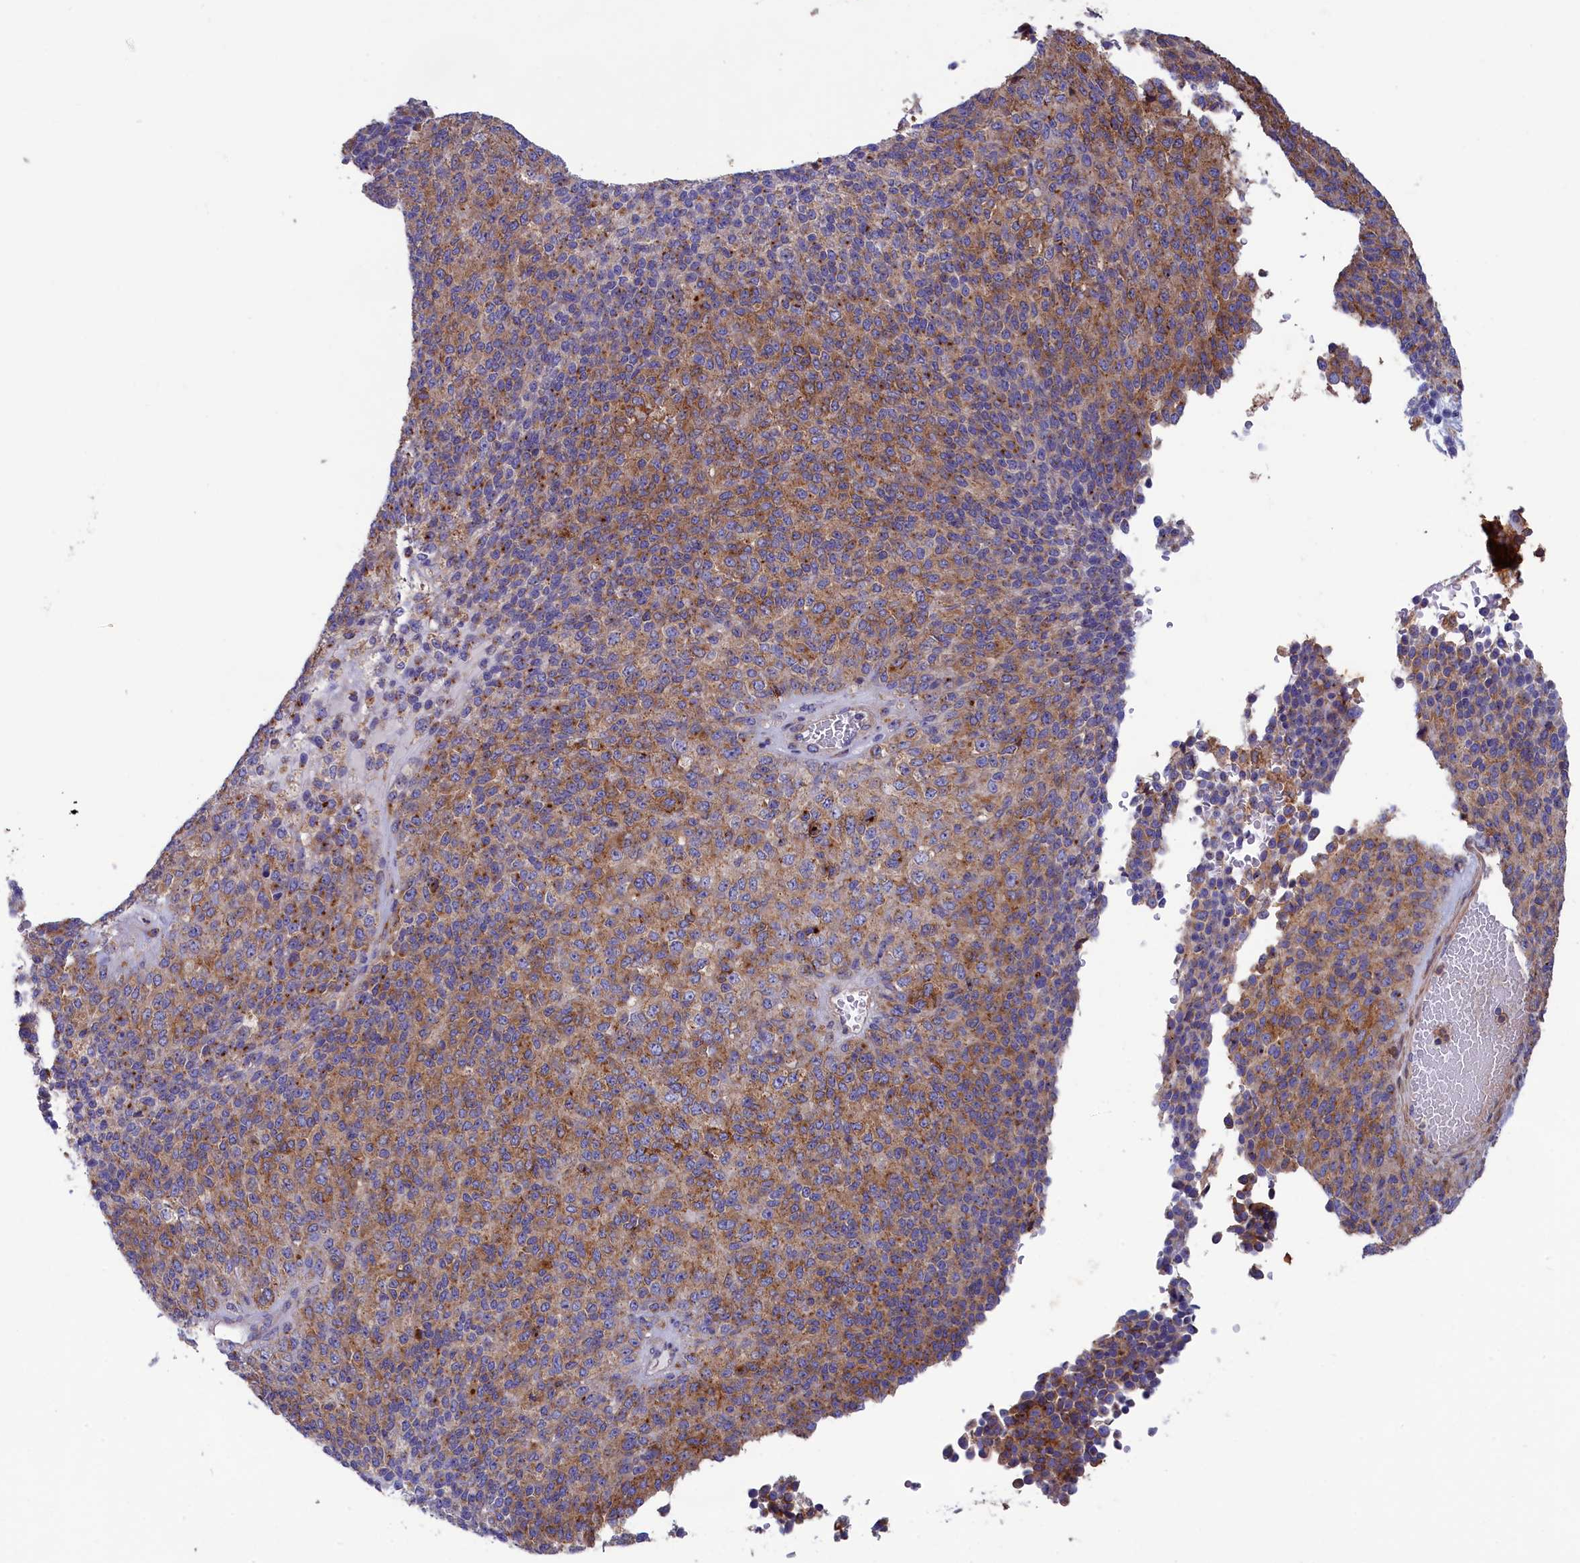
{"staining": {"intensity": "moderate", "quantity": ">75%", "location": "cytoplasmic/membranous"}, "tissue": "melanoma", "cell_type": "Tumor cells", "image_type": "cancer", "snomed": [{"axis": "morphology", "description": "Malignant melanoma, Metastatic site"}, {"axis": "topography", "description": "Brain"}], "caption": "High-magnification brightfield microscopy of malignant melanoma (metastatic site) stained with DAB (3,3'-diaminobenzidine) (brown) and counterstained with hematoxylin (blue). tumor cells exhibit moderate cytoplasmic/membranous staining is appreciated in approximately>75% of cells.", "gene": "SCAMP4", "patient": {"sex": "female", "age": 56}}